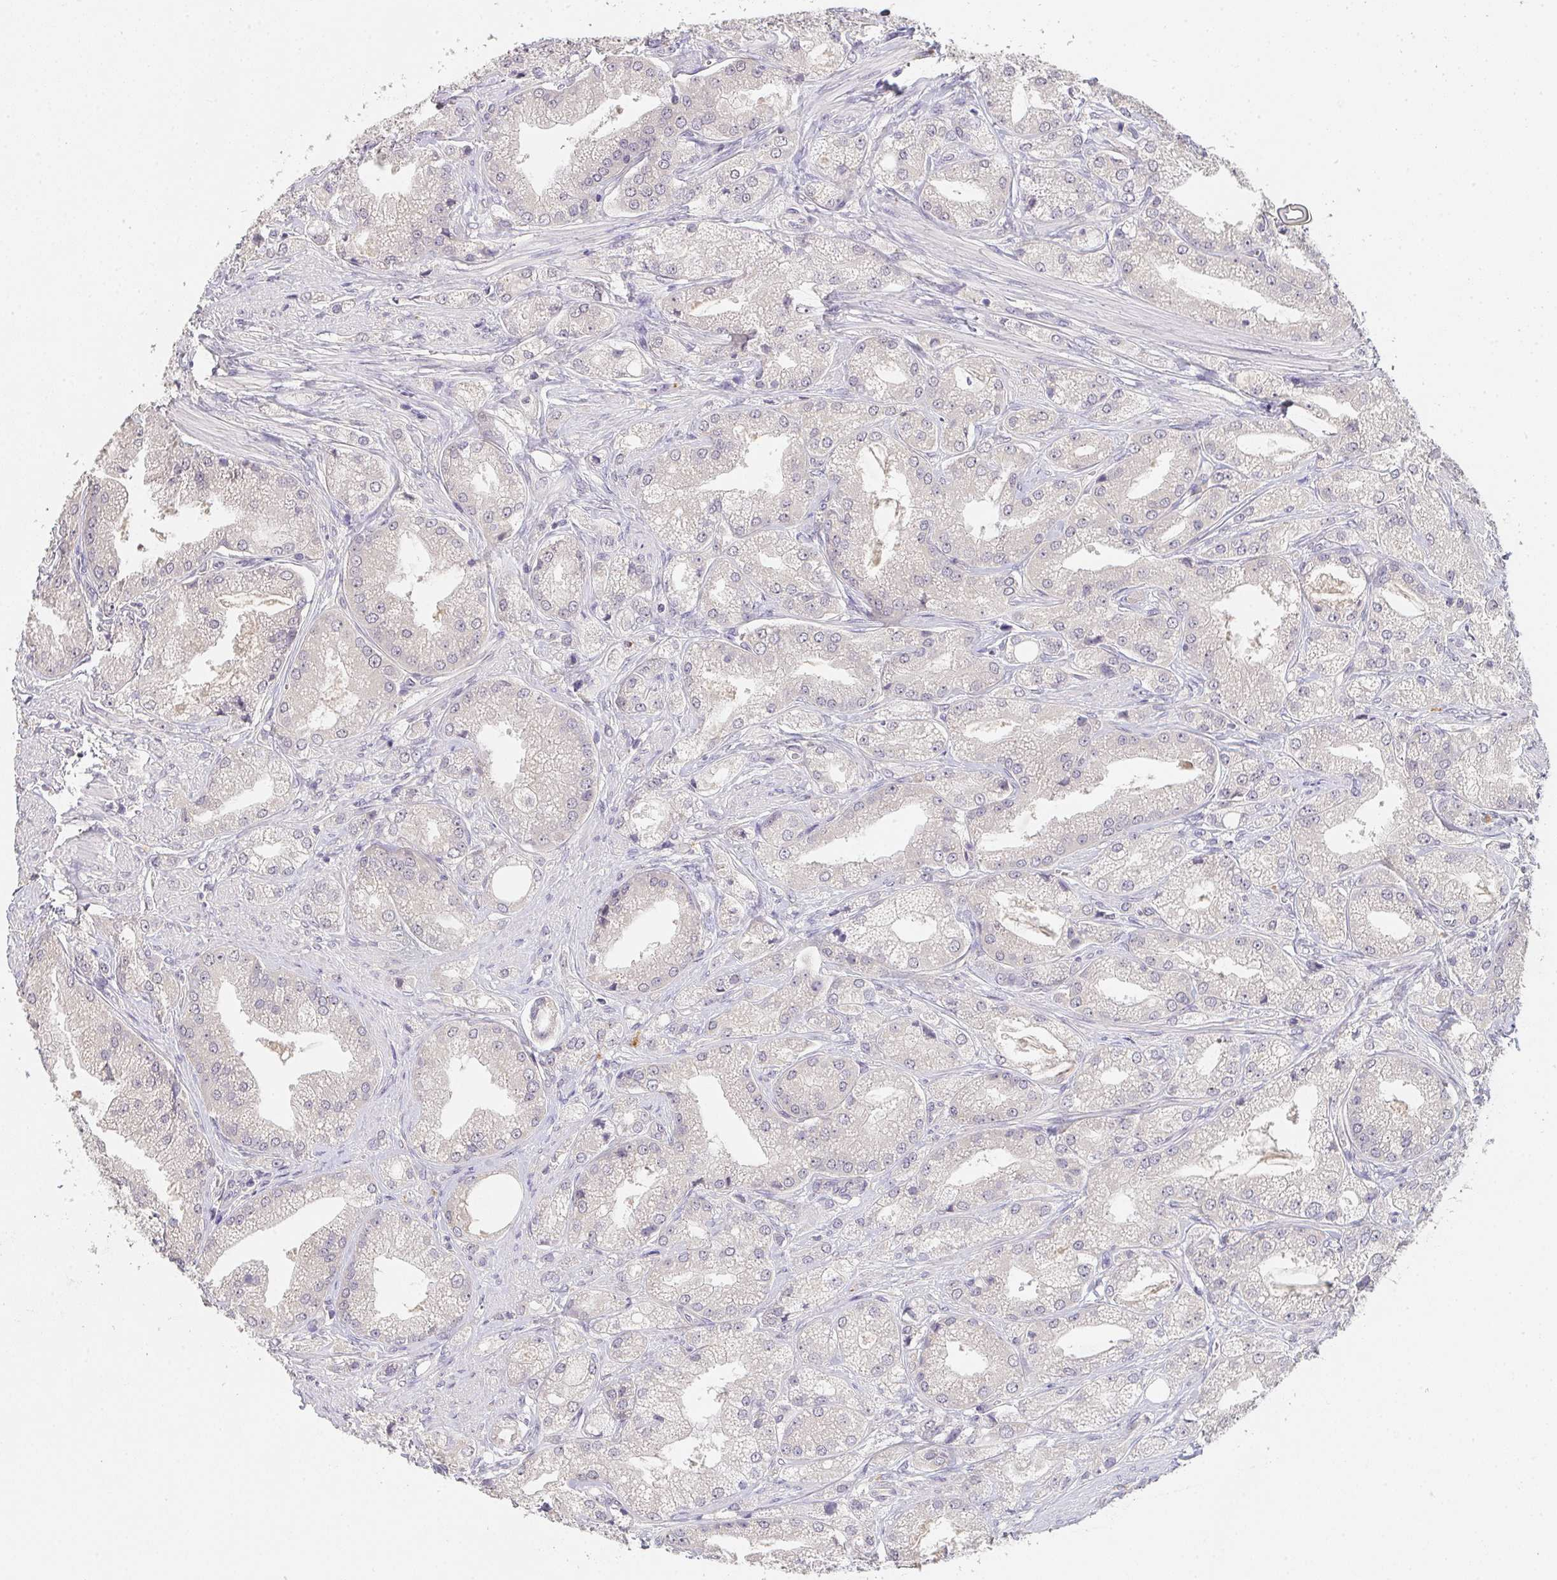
{"staining": {"intensity": "negative", "quantity": "none", "location": "none"}, "tissue": "prostate cancer", "cell_type": "Tumor cells", "image_type": "cancer", "snomed": [{"axis": "morphology", "description": "Adenocarcinoma, High grade"}, {"axis": "topography", "description": "Prostate"}], "caption": "IHC of human high-grade adenocarcinoma (prostate) reveals no positivity in tumor cells.", "gene": "TMEM219", "patient": {"sex": "male", "age": 61}}